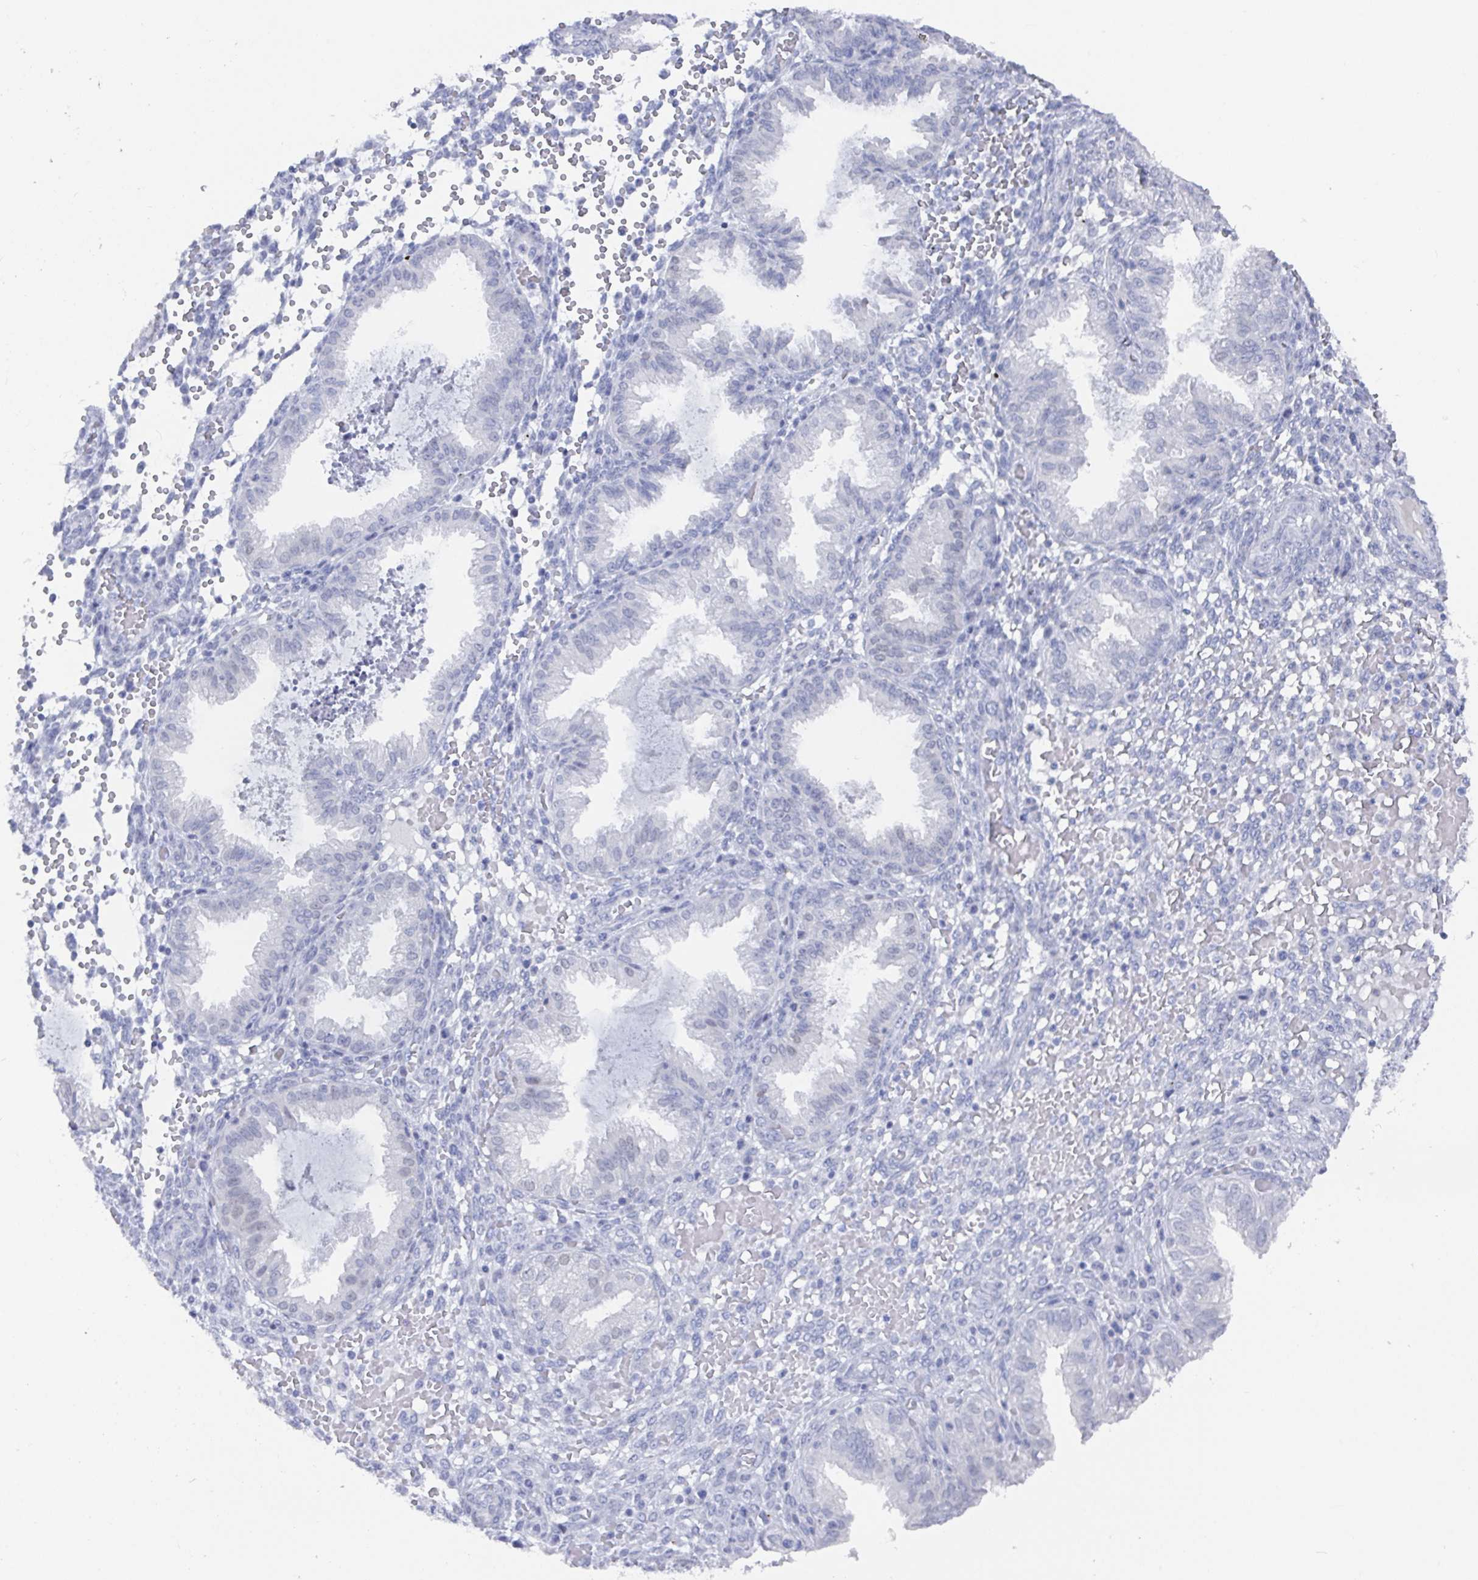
{"staining": {"intensity": "negative", "quantity": "none", "location": "none"}, "tissue": "endometrium", "cell_type": "Cells in endometrial stroma", "image_type": "normal", "snomed": [{"axis": "morphology", "description": "Normal tissue, NOS"}, {"axis": "topography", "description": "Endometrium"}], "caption": "The photomicrograph exhibits no staining of cells in endometrial stroma in normal endometrium.", "gene": "CAMKV", "patient": {"sex": "female", "age": 33}}